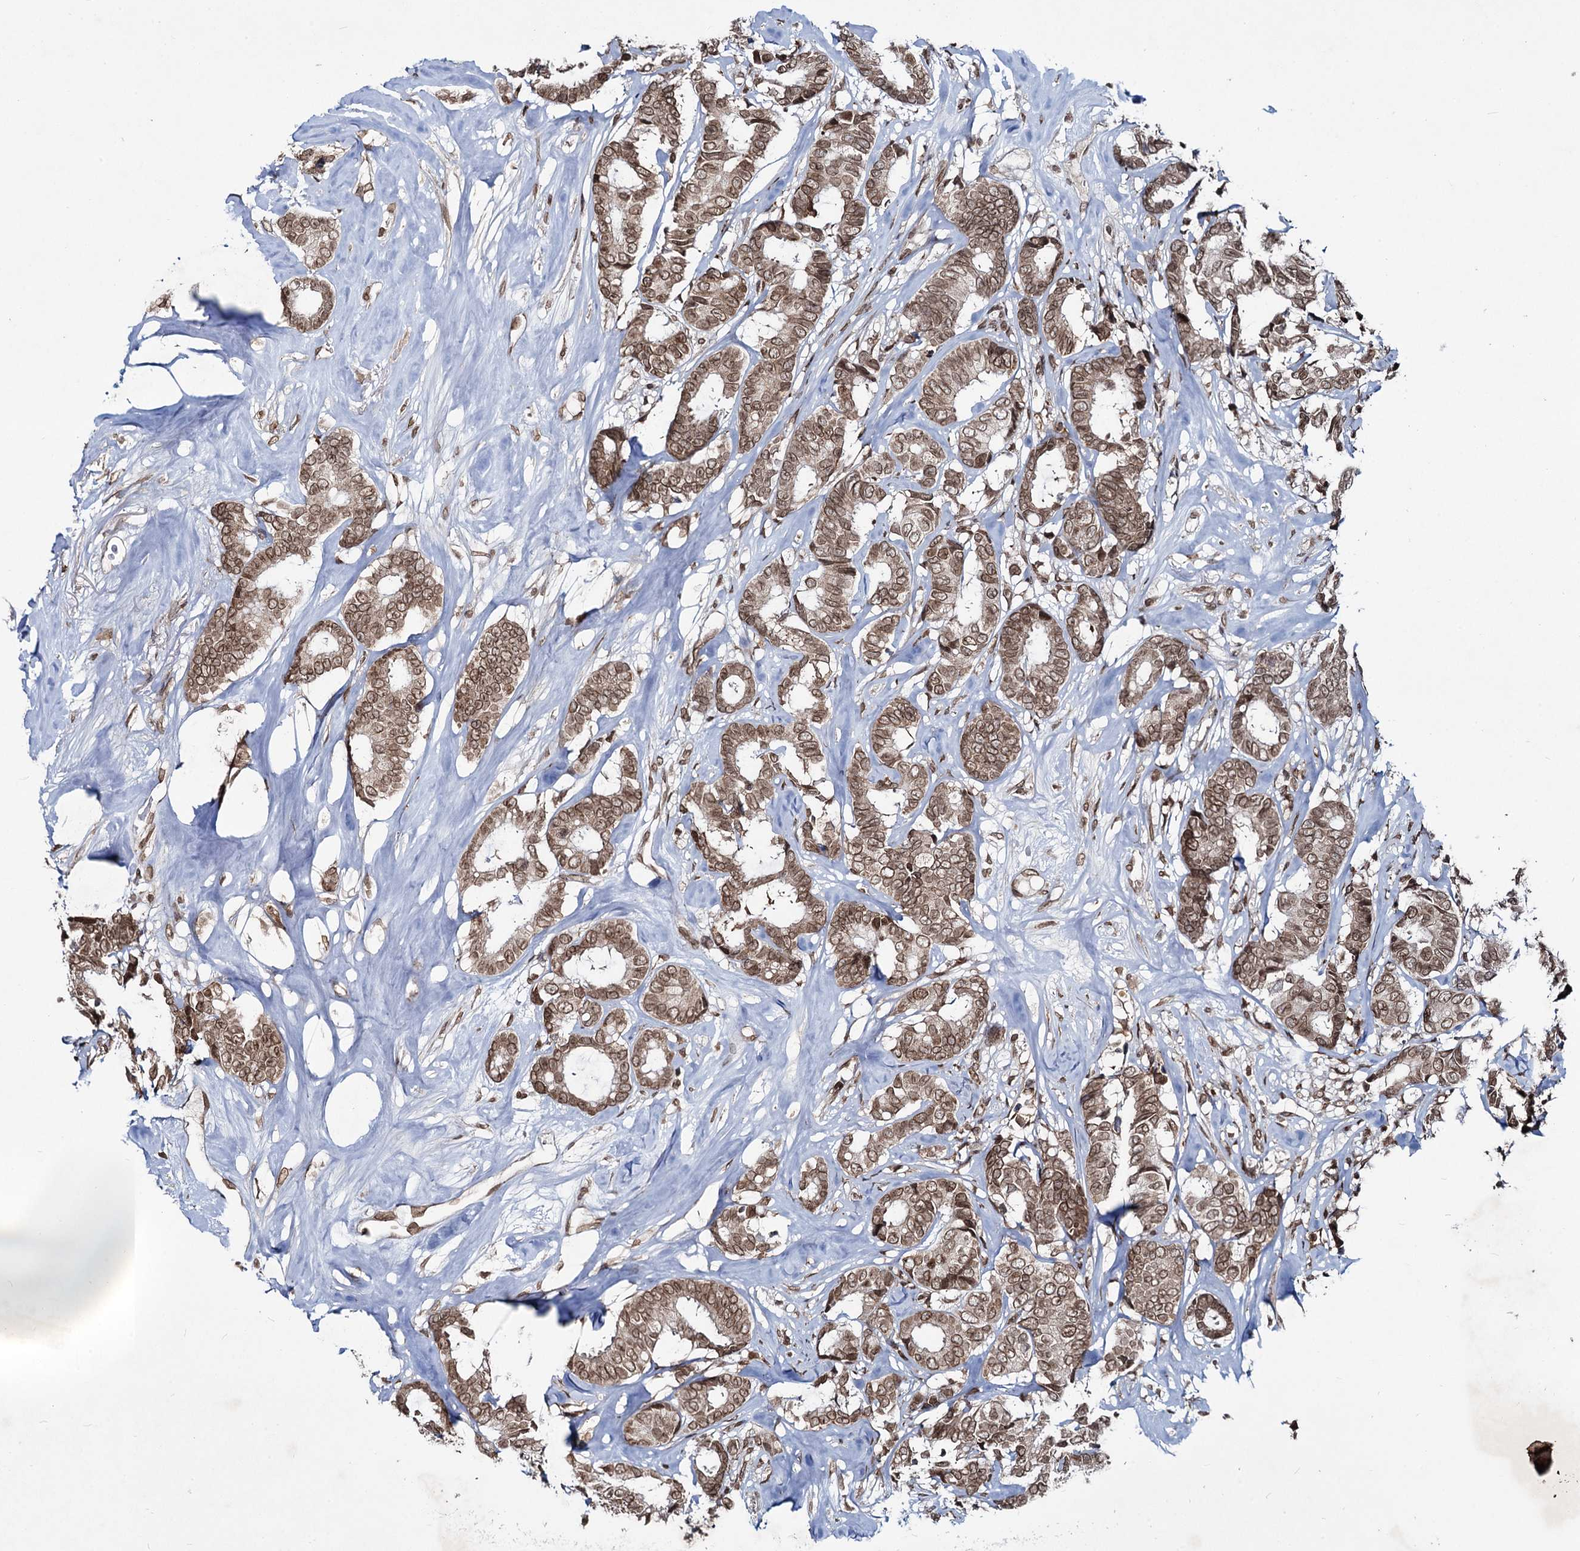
{"staining": {"intensity": "moderate", "quantity": ">75%", "location": "cytoplasmic/membranous,nuclear"}, "tissue": "breast cancer", "cell_type": "Tumor cells", "image_type": "cancer", "snomed": [{"axis": "morphology", "description": "Duct carcinoma"}, {"axis": "topography", "description": "Breast"}], "caption": "Immunohistochemical staining of human breast cancer displays medium levels of moderate cytoplasmic/membranous and nuclear positivity in approximately >75% of tumor cells. (DAB = brown stain, brightfield microscopy at high magnification).", "gene": "RNF6", "patient": {"sex": "female", "age": 87}}